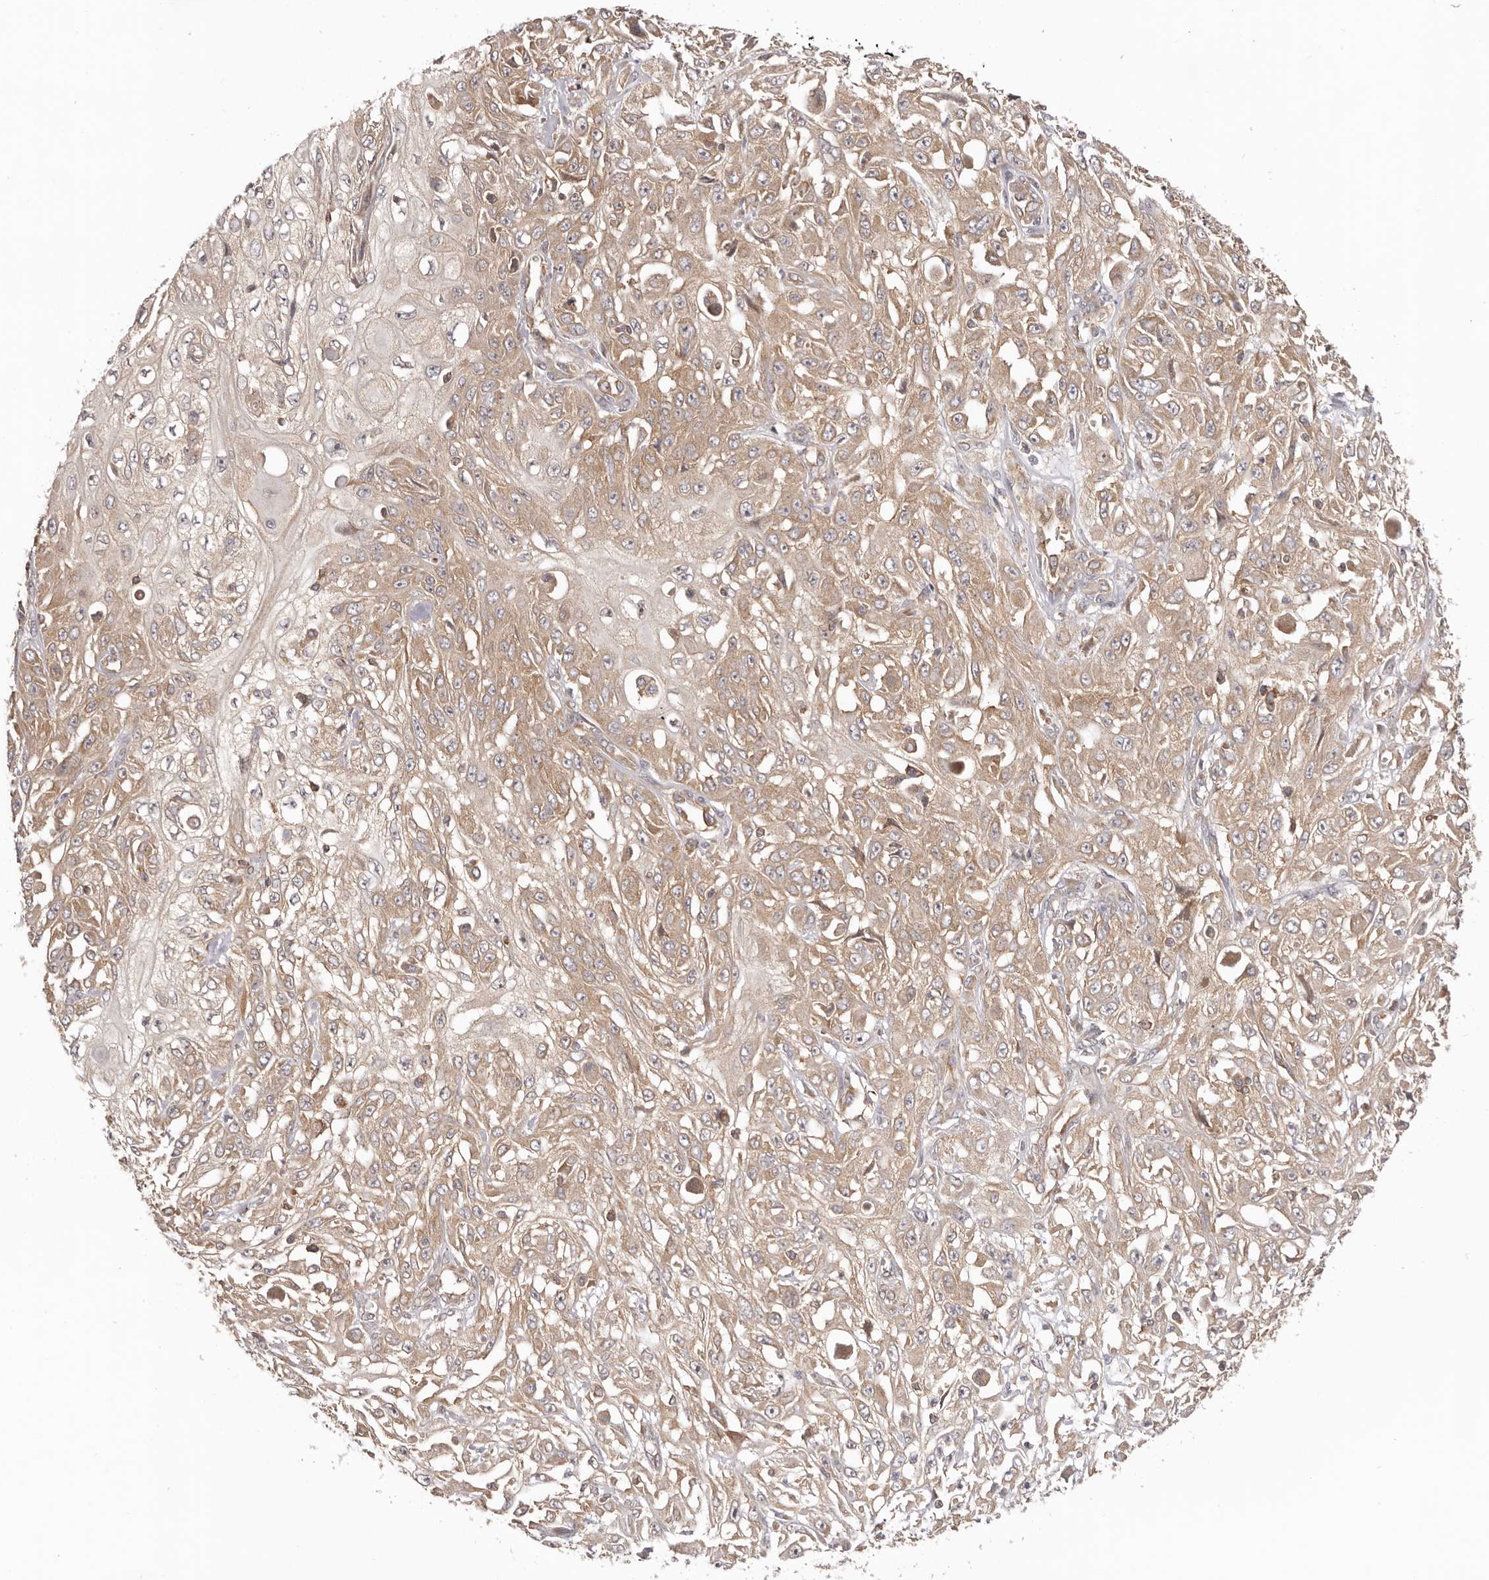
{"staining": {"intensity": "weak", "quantity": ">75%", "location": "cytoplasmic/membranous"}, "tissue": "skin cancer", "cell_type": "Tumor cells", "image_type": "cancer", "snomed": [{"axis": "morphology", "description": "Squamous cell carcinoma, NOS"}, {"axis": "morphology", "description": "Squamous cell carcinoma, metastatic, NOS"}, {"axis": "topography", "description": "Skin"}, {"axis": "topography", "description": "Lymph node"}], "caption": "Immunohistochemistry (IHC) image of neoplastic tissue: skin squamous cell carcinoma stained using immunohistochemistry (IHC) exhibits low levels of weak protein expression localized specifically in the cytoplasmic/membranous of tumor cells, appearing as a cytoplasmic/membranous brown color.", "gene": "EEF1E1", "patient": {"sex": "male", "age": 75}}